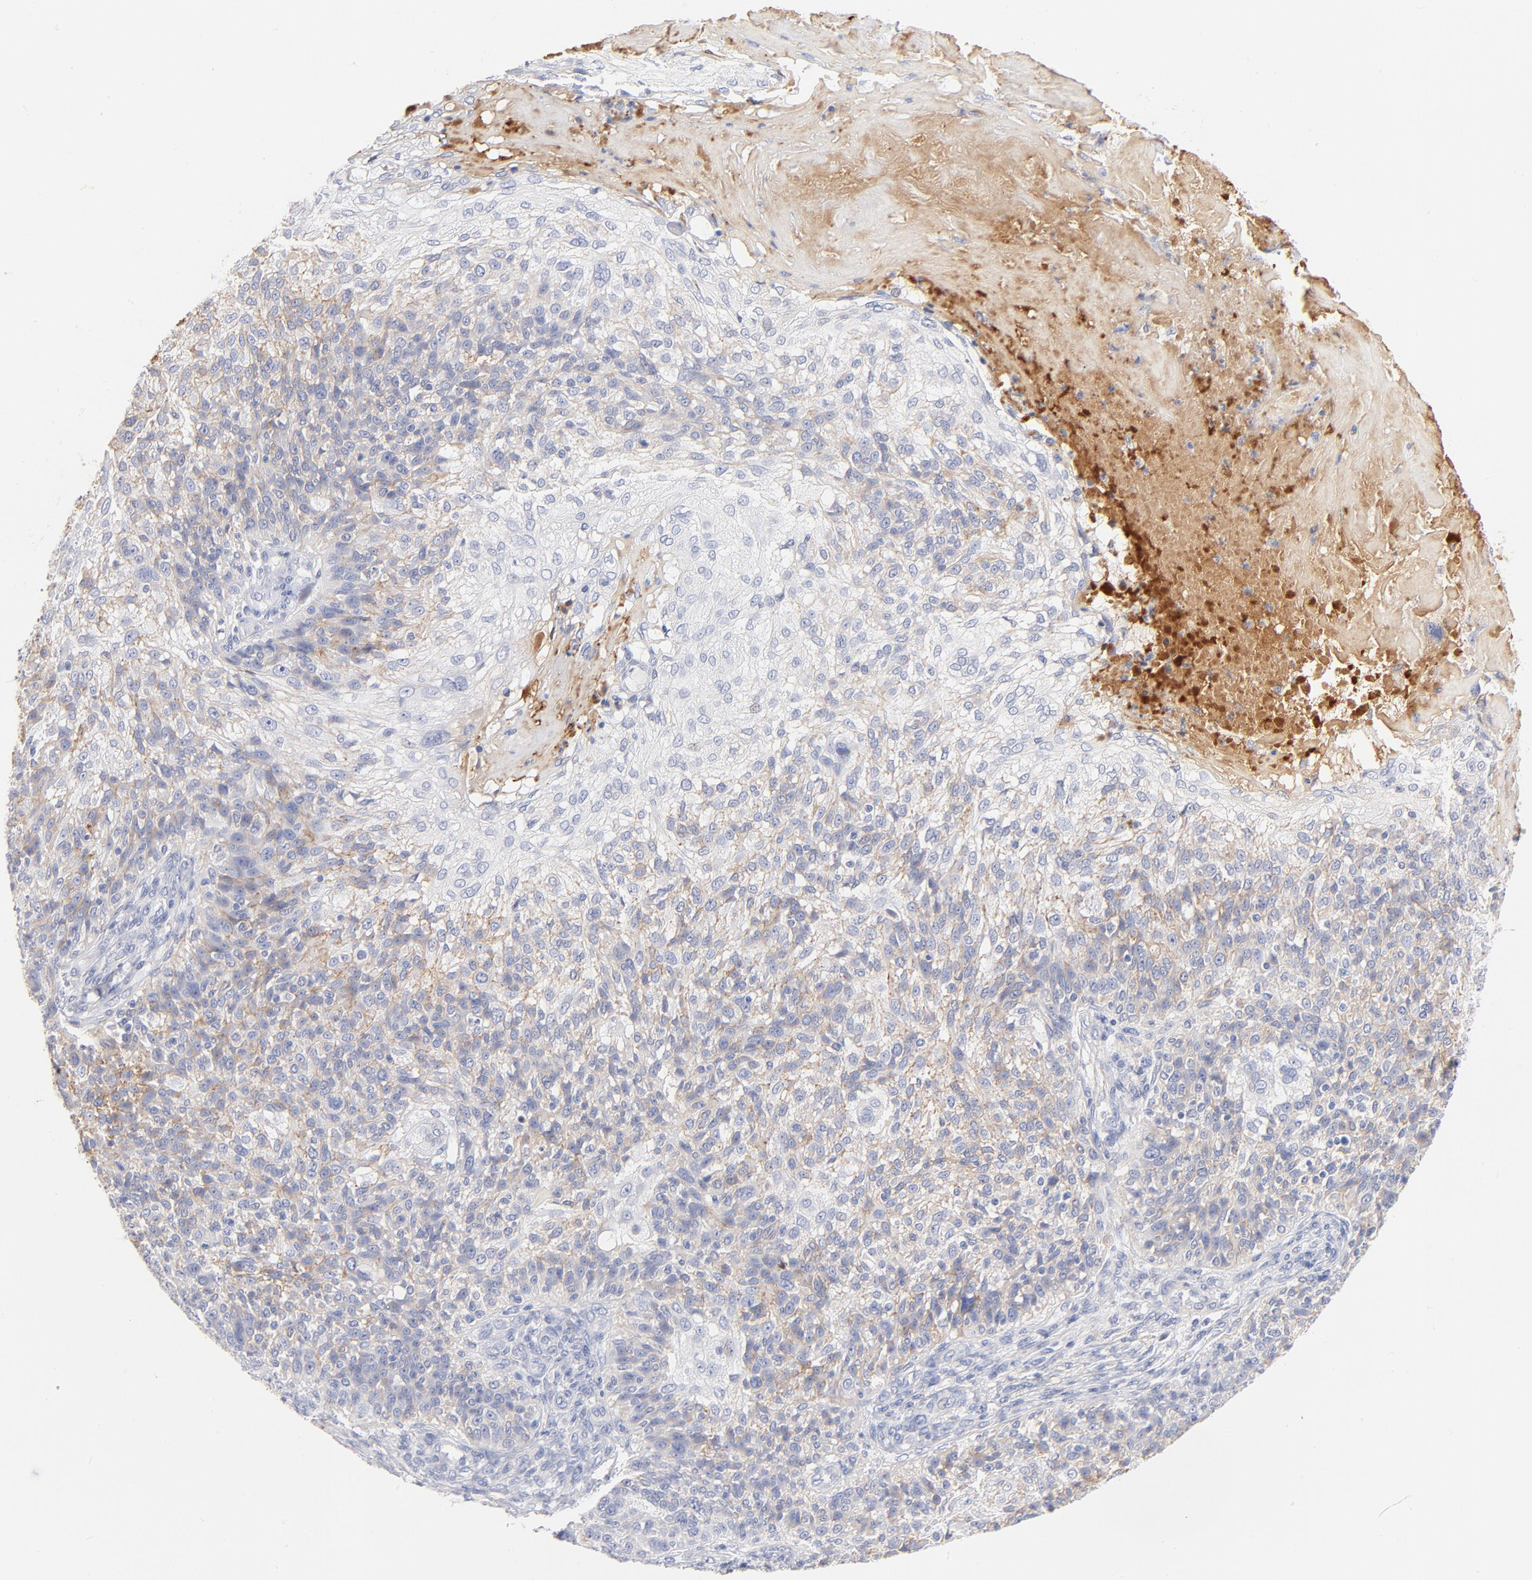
{"staining": {"intensity": "negative", "quantity": "none", "location": "none"}, "tissue": "skin cancer", "cell_type": "Tumor cells", "image_type": "cancer", "snomed": [{"axis": "morphology", "description": "Normal tissue, NOS"}, {"axis": "morphology", "description": "Squamous cell carcinoma, NOS"}, {"axis": "topography", "description": "Skin"}], "caption": "Tumor cells are negative for brown protein staining in skin squamous cell carcinoma.", "gene": "C3", "patient": {"sex": "female", "age": 83}}